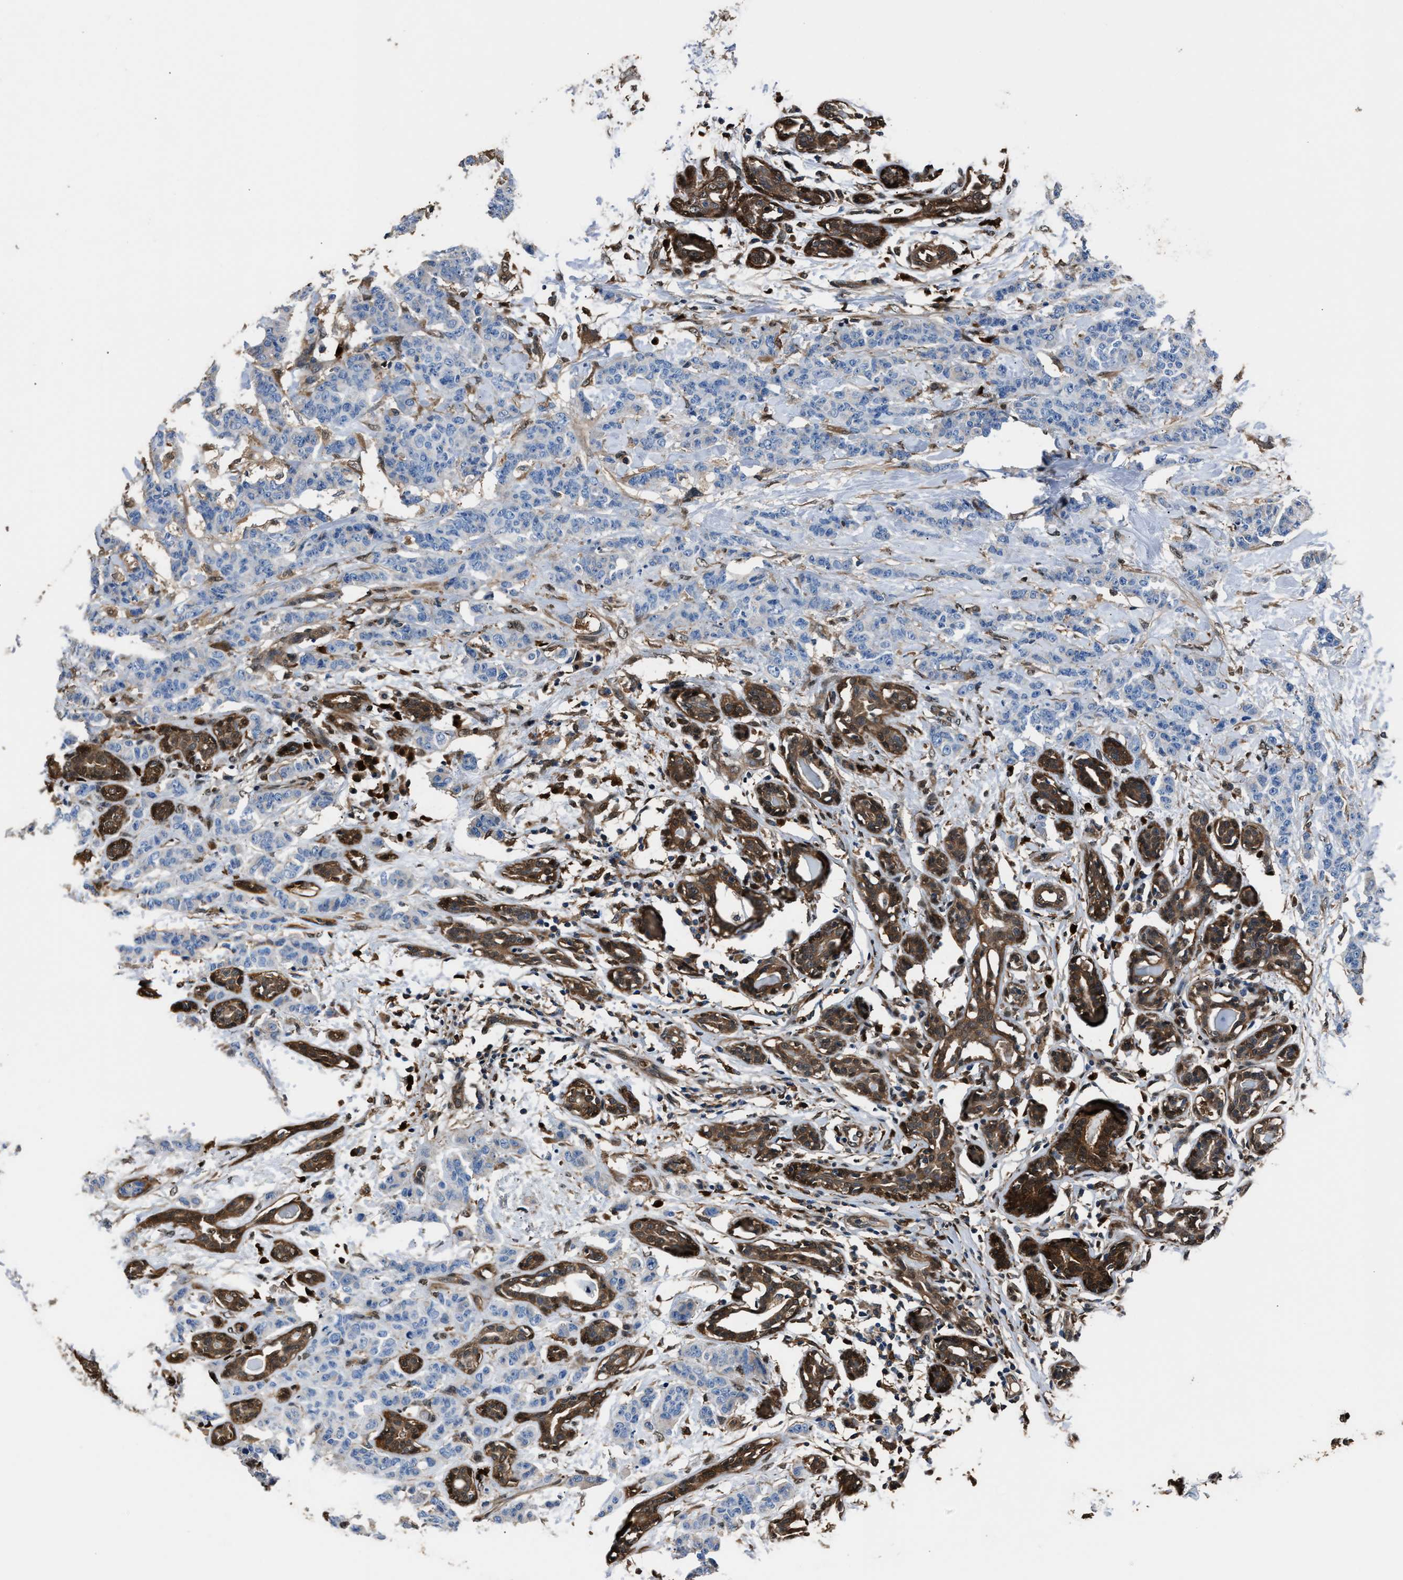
{"staining": {"intensity": "negative", "quantity": "none", "location": "none"}, "tissue": "breast cancer", "cell_type": "Tumor cells", "image_type": "cancer", "snomed": [{"axis": "morphology", "description": "Normal tissue, NOS"}, {"axis": "morphology", "description": "Duct carcinoma"}, {"axis": "topography", "description": "Breast"}], "caption": "Immunohistochemical staining of breast cancer (intraductal carcinoma) displays no significant expression in tumor cells.", "gene": "GSTP1", "patient": {"sex": "female", "age": 40}}